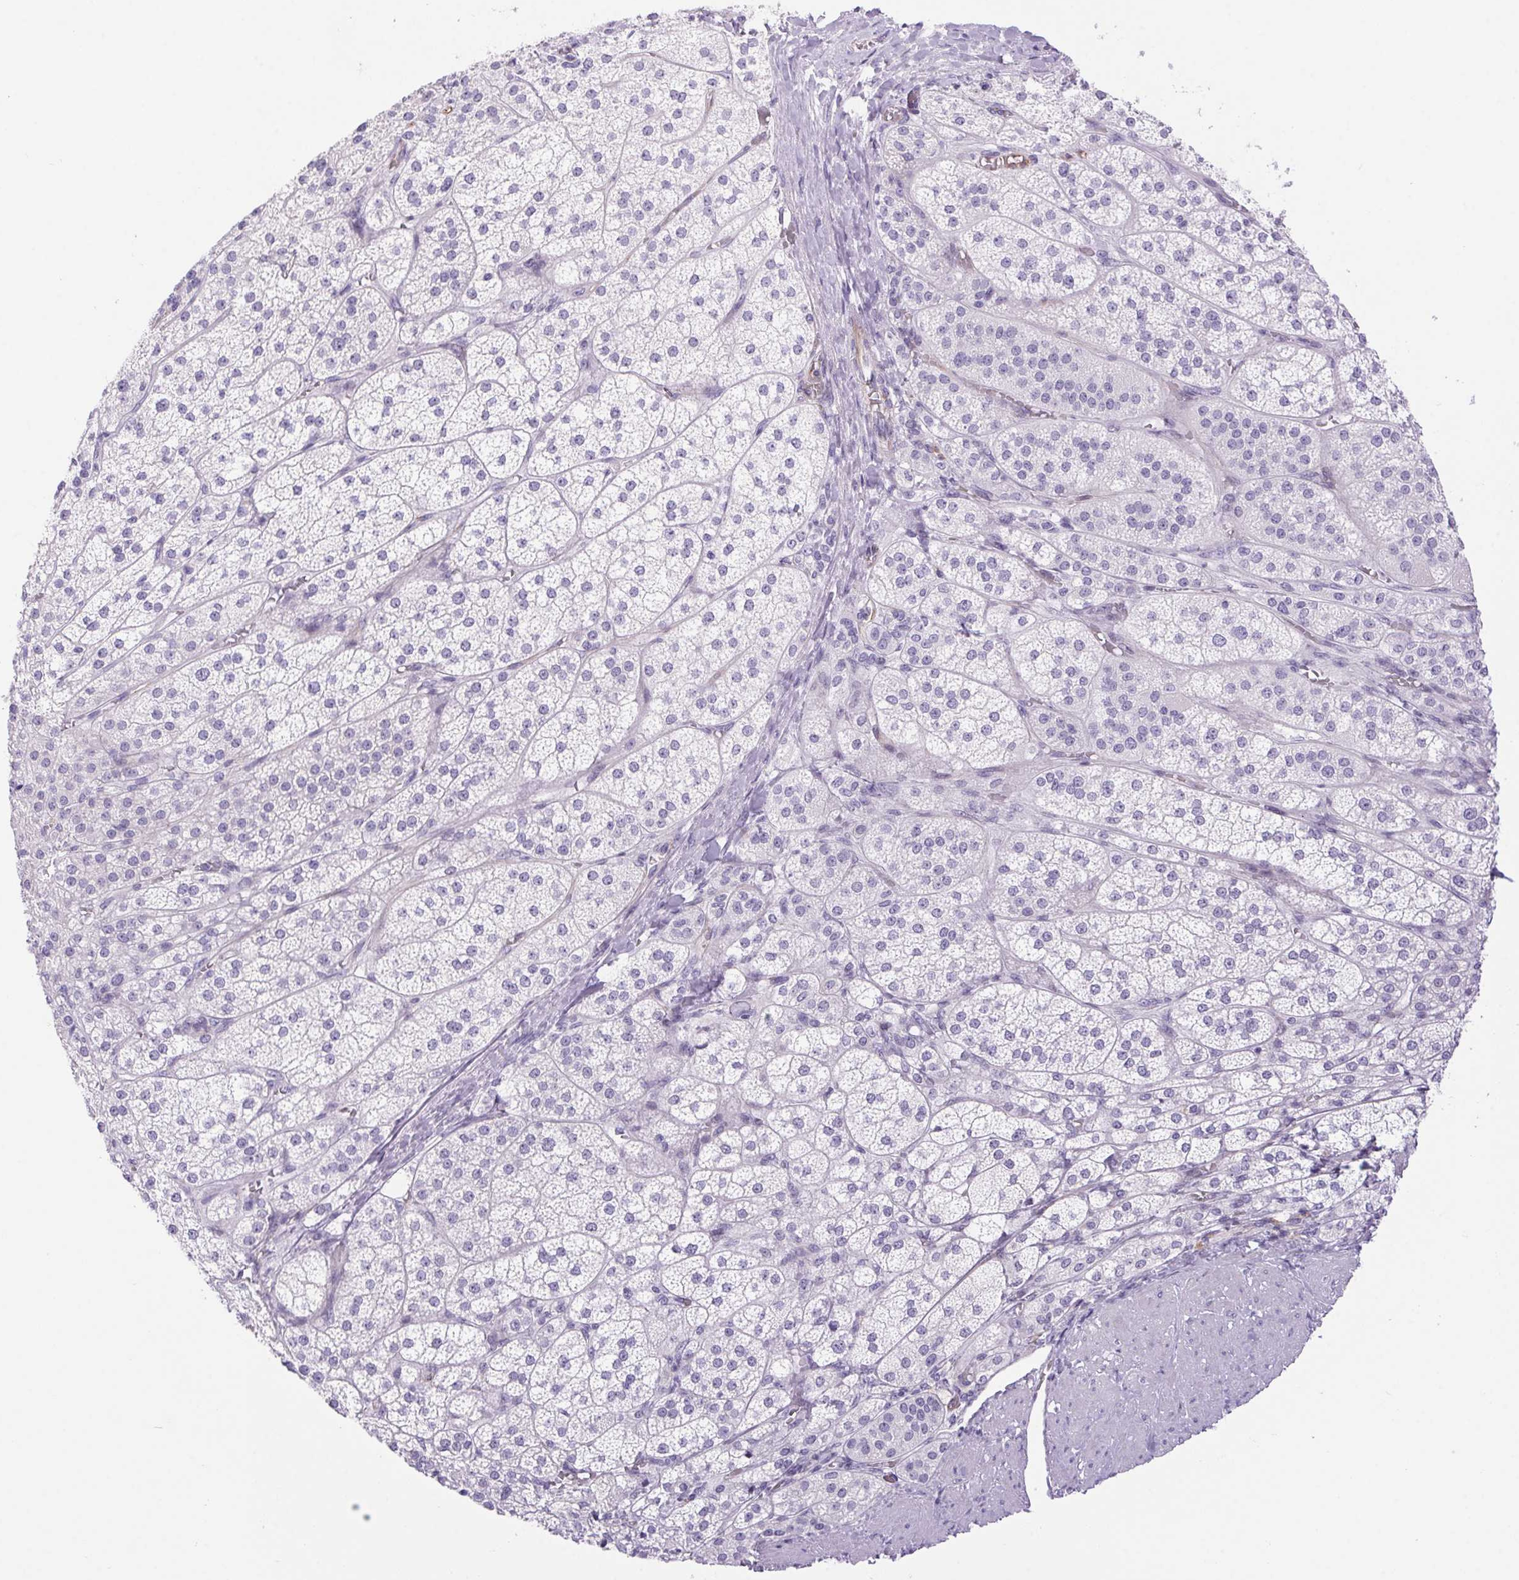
{"staining": {"intensity": "negative", "quantity": "none", "location": "none"}, "tissue": "adrenal gland", "cell_type": "Glandular cells", "image_type": "normal", "snomed": [{"axis": "morphology", "description": "Normal tissue, NOS"}, {"axis": "topography", "description": "Adrenal gland"}], "caption": "This is an immunohistochemistry (IHC) photomicrograph of normal human adrenal gland. There is no staining in glandular cells.", "gene": "ERP27", "patient": {"sex": "female", "age": 60}}